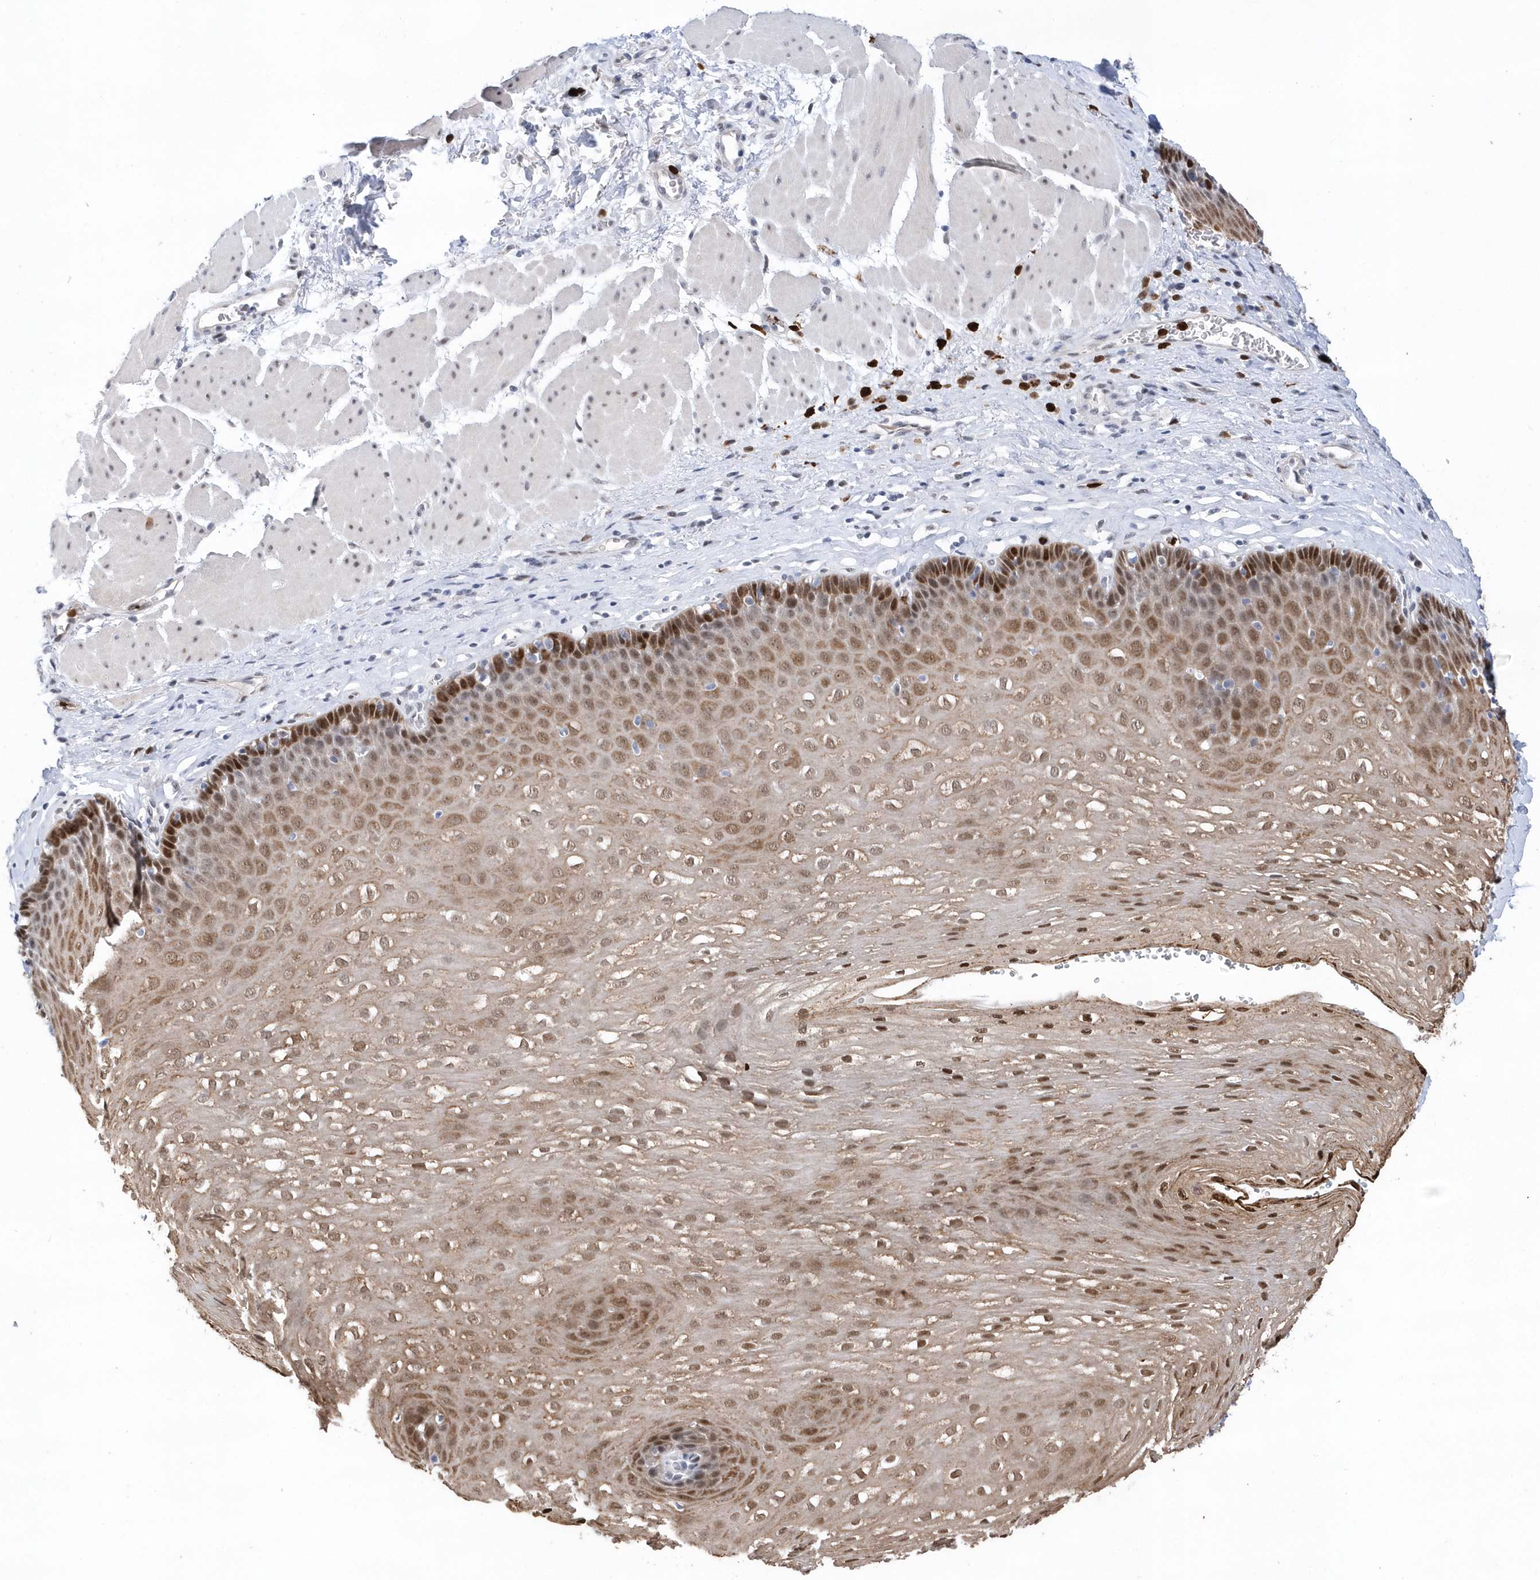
{"staining": {"intensity": "moderate", "quantity": ">75%", "location": "cytoplasmic/membranous,nuclear"}, "tissue": "esophagus", "cell_type": "Squamous epithelial cells", "image_type": "normal", "snomed": [{"axis": "morphology", "description": "Normal tissue, NOS"}, {"axis": "topography", "description": "Esophagus"}], "caption": "The histopathology image displays a brown stain indicating the presence of a protein in the cytoplasmic/membranous,nuclear of squamous epithelial cells in esophagus.", "gene": "RPP30", "patient": {"sex": "female", "age": 66}}